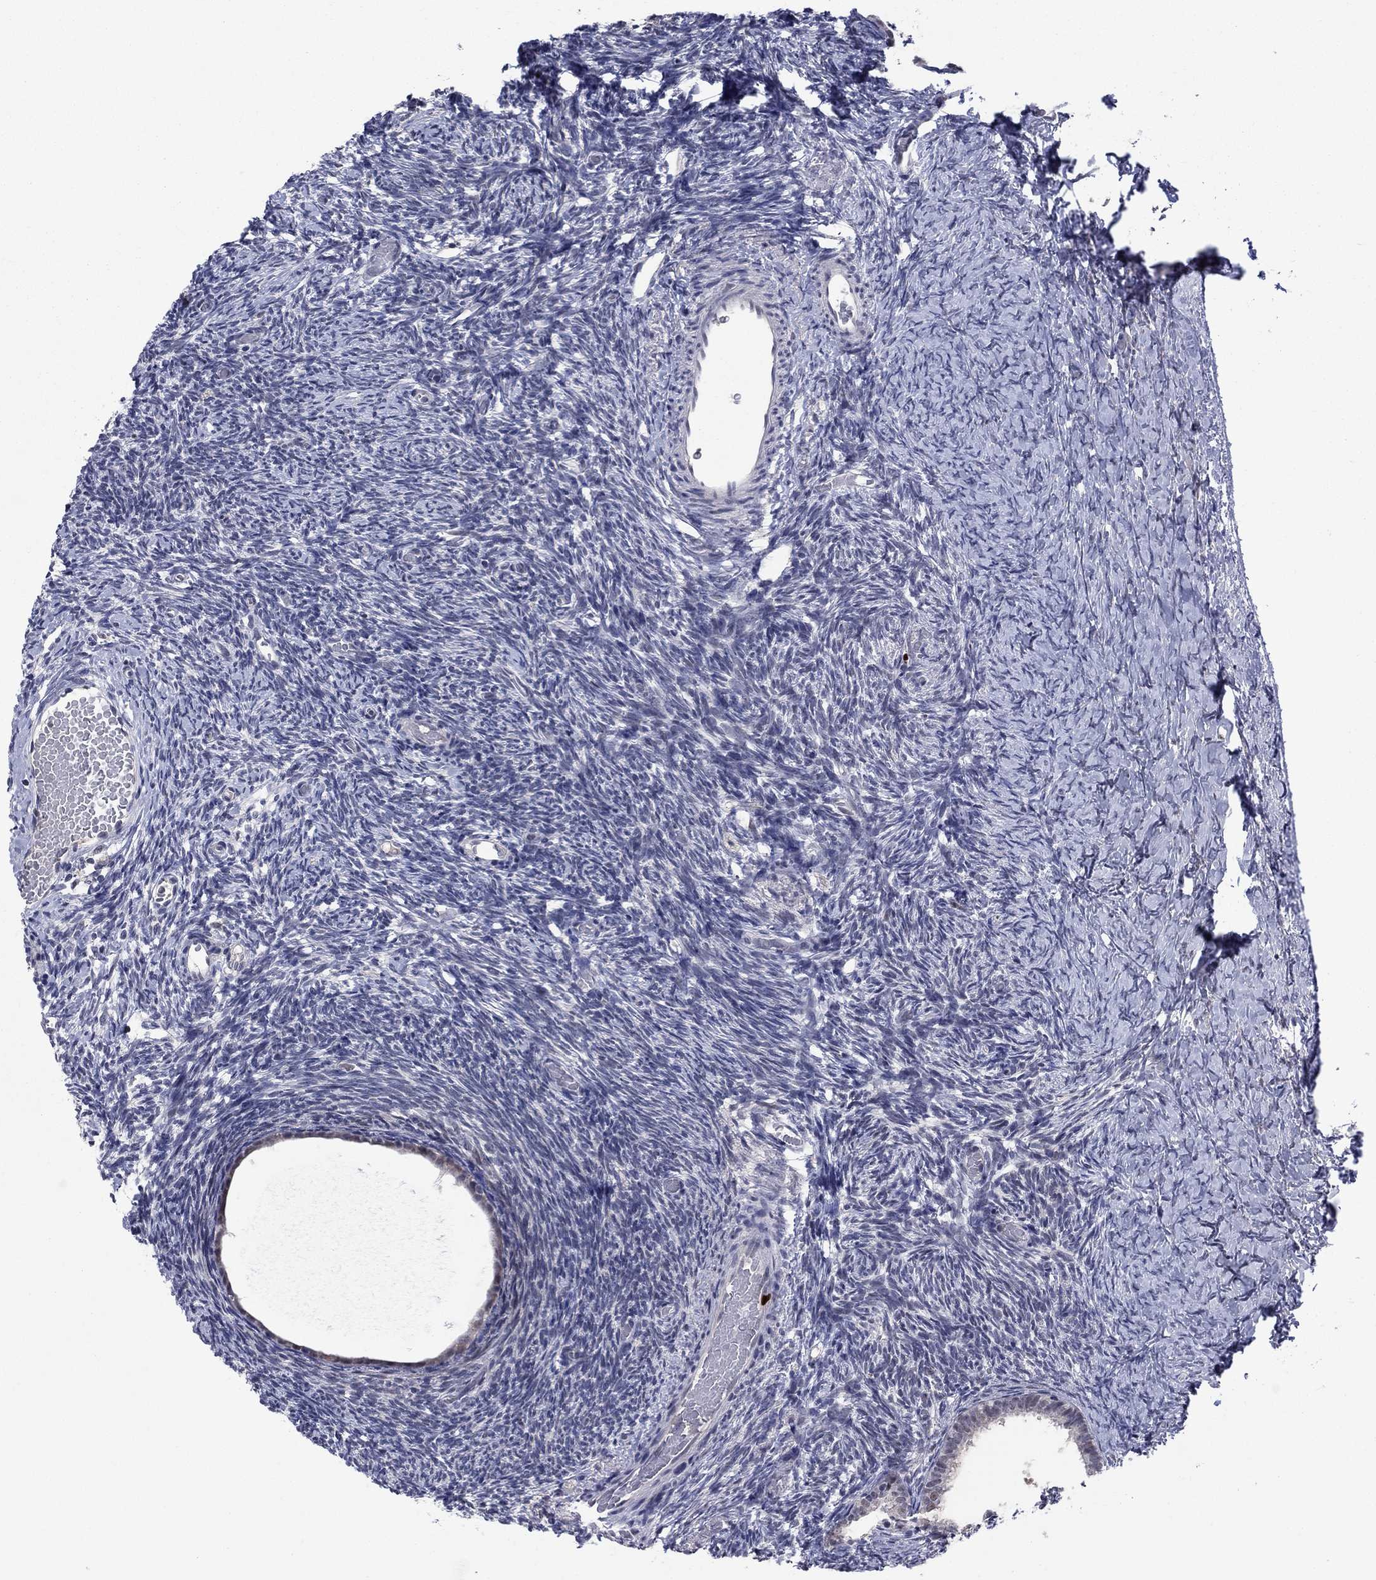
{"staining": {"intensity": "strong", "quantity": "25%-75%", "location": "cytoplasmic/membranous"}, "tissue": "ovary", "cell_type": "Follicle cells", "image_type": "normal", "snomed": [{"axis": "morphology", "description": "Normal tissue, NOS"}, {"axis": "topography", "description": "Ovary"}], "caption": "Protein analysis of unremarkable ovary exhibits strong cytoplasmic/membranous staining in about 25%-75% of follicle cells. The protein is shown in brown color, while the nuclei are stained blue.", "gene": "CDCA5", "patient": {"sex": "female", "age": 39}}